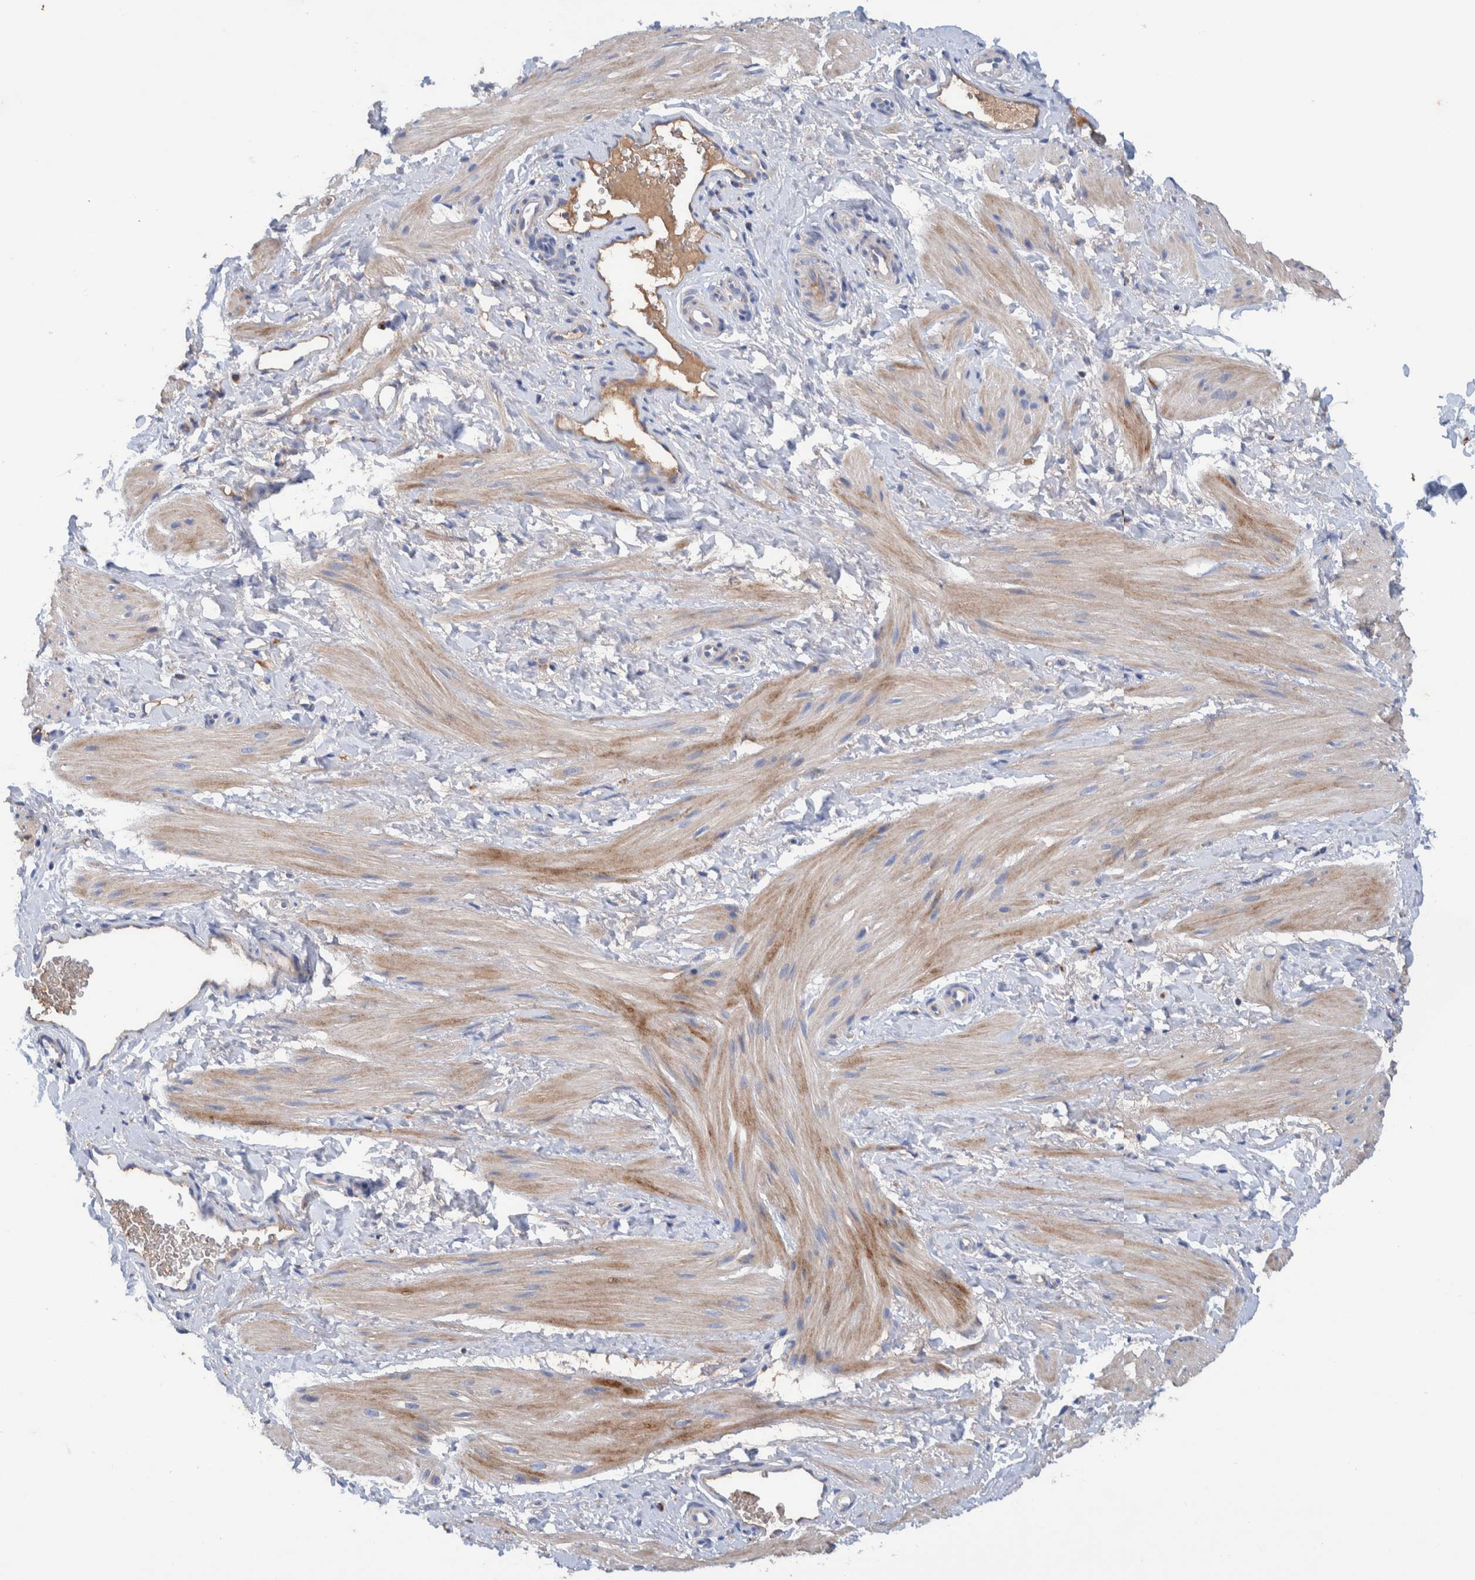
{"staining": {"intensity": "moderate", "quantity": ">75%", "location": "cytoplasmic/membranous"}, "tissue": "smooth muscle", "cell_type": "Smooth muscle cells", "image_type": "normal", "snomed": [{"axis": "morphology", "description": "Normal tissue, NOS"}, {"axis": "topography", "description": "Smooth muscle"}], "caption": "DAB (3,3'-diaminobenzidine) immunohistochemical staining of unremarkable human smooth muscle displays moderate cytoplasmic/membranous protein expression in about >75% of smooth muscle cells. The protein is shown in brown color, while the nuclei are stained blue.", "gene": "DECR1", "patient": {"sex": "male", "age": 16}}